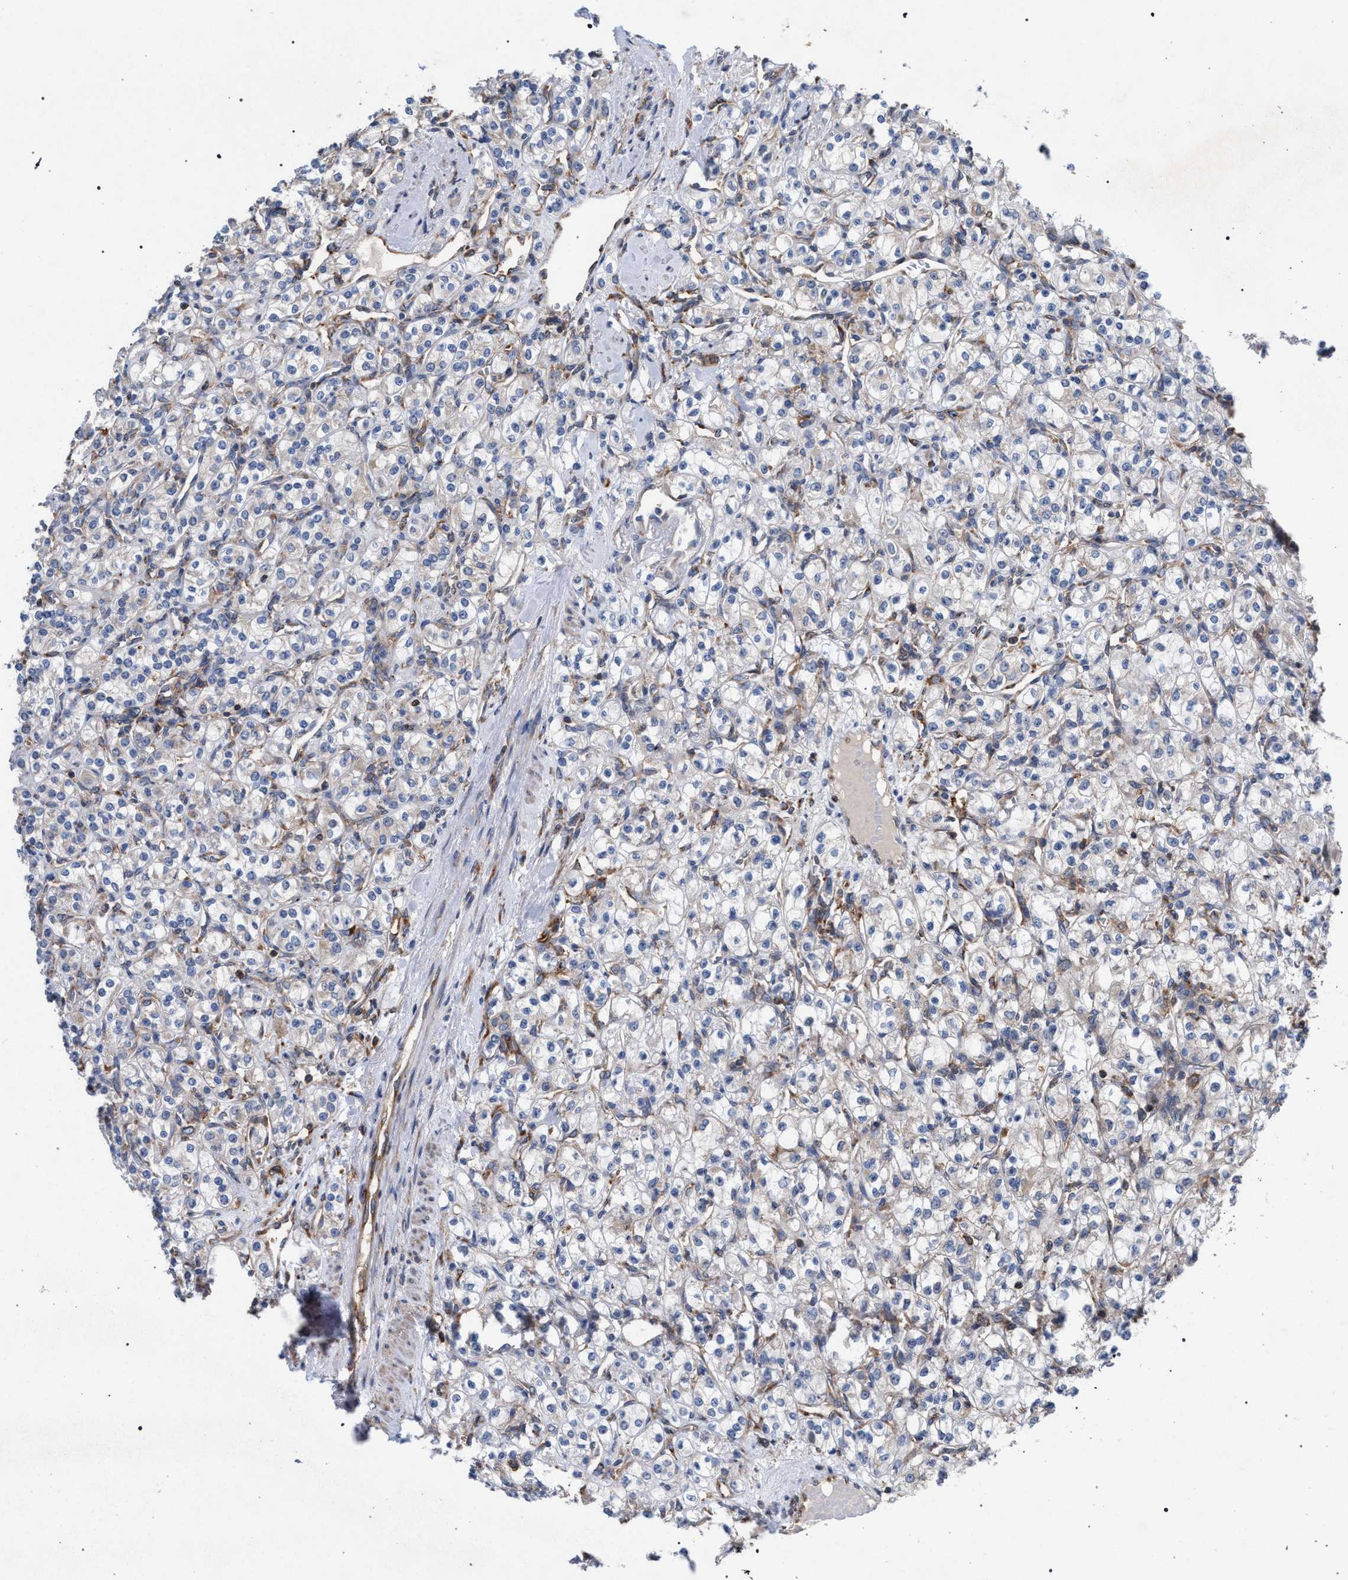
{"staining": {"intensity": "negative", "quantity": "none", "location": "none"}, "tissue": "renal cancer", "cell_type": "Tumor cells", "image_type": "cancer", "snomed": [{"axis": "morphology", "description": "Adenocarcinoma, NOS"}, {"axis": "topography", "description": "Kidney"}], "caption": "High power microscopy micrograph of an IHC photomicrograph of adenocarcinoma (renal), revealing no significant positivity in tumor cells.", "gene": "CDR2L", "patient": {"sex": "male", "age": 77}}